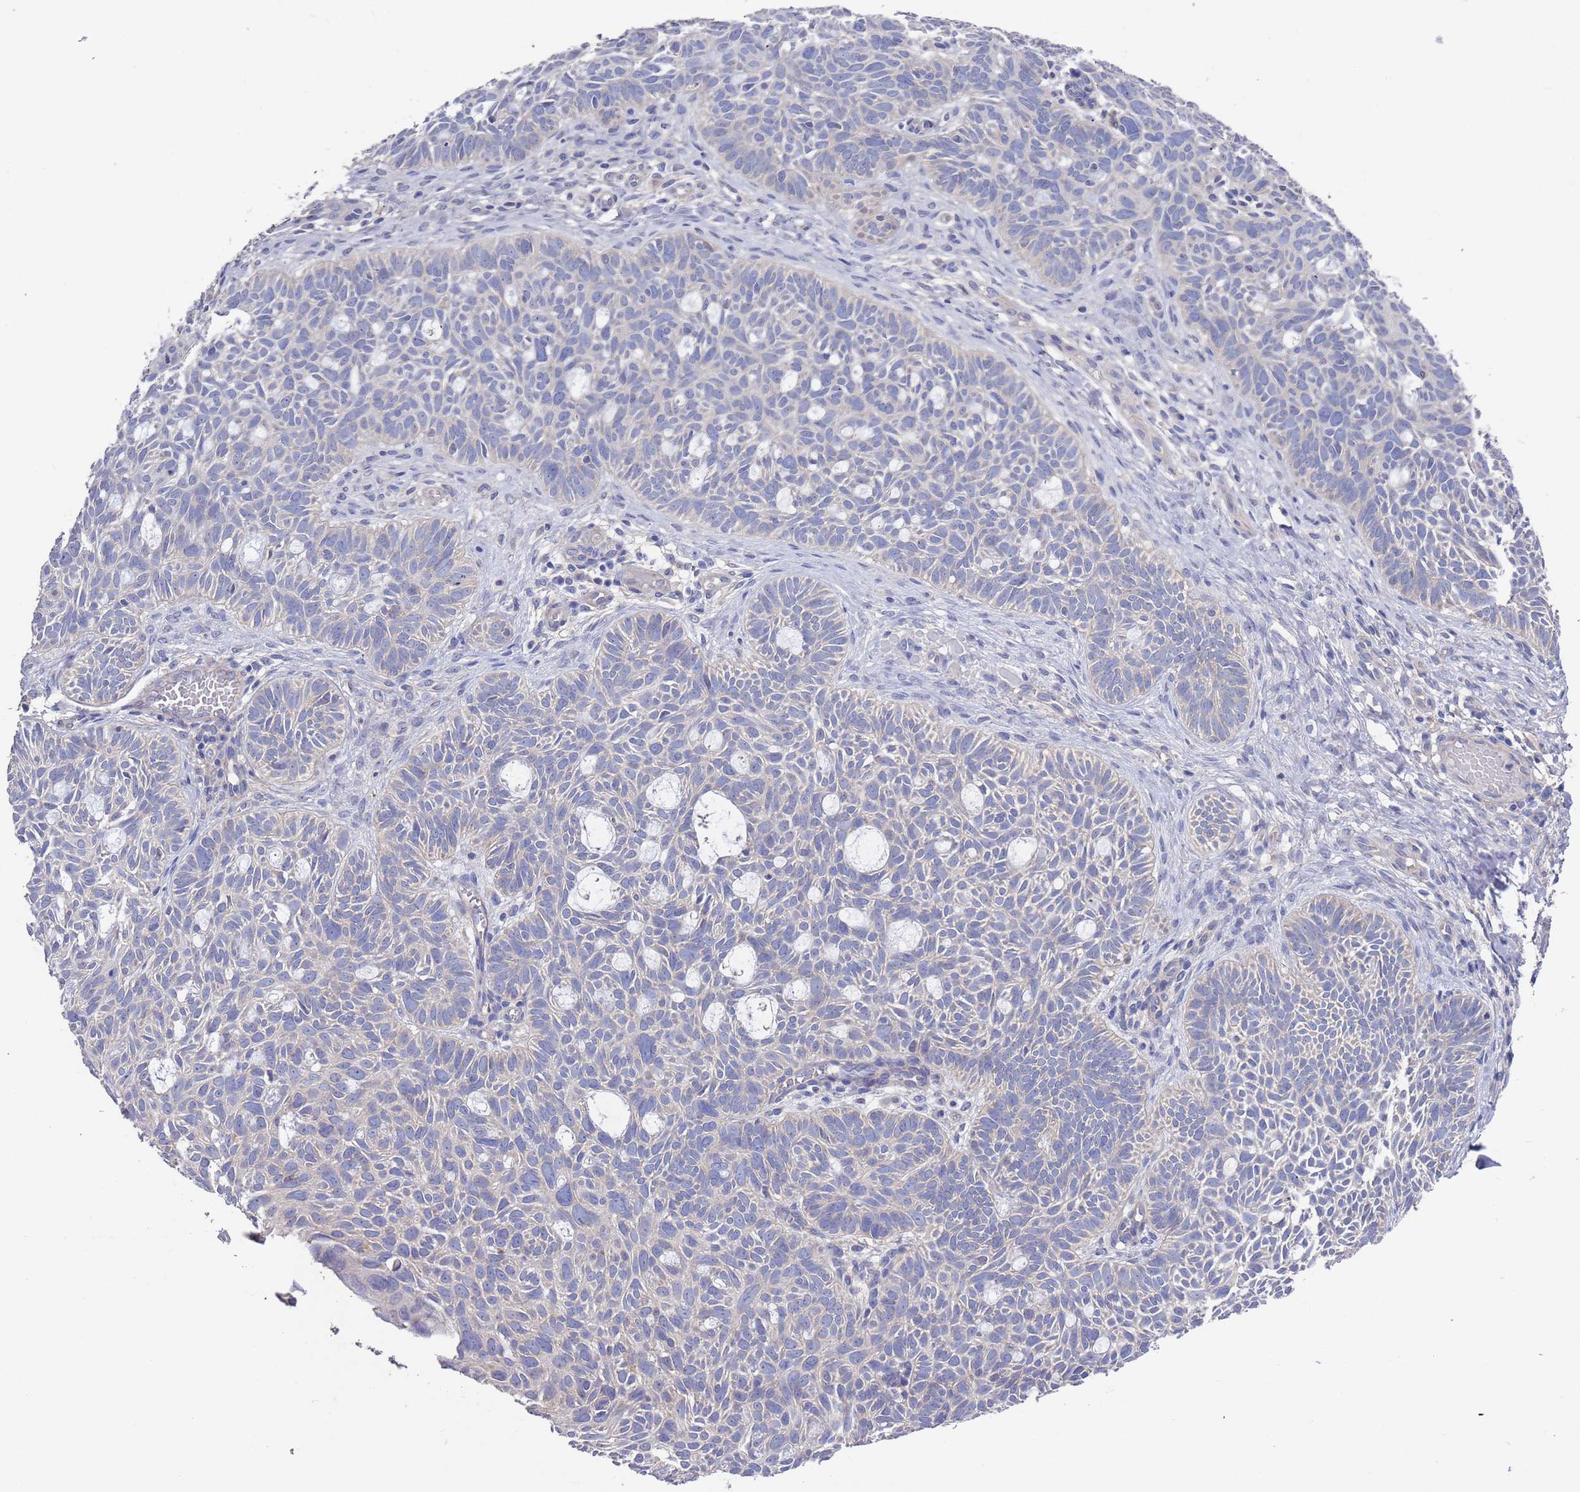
{"staining": {"intensity": "negative", "quantity": "none", "location": "none"}, "tissue": "skin cancer", "cell_type": "Tumor cells", "image_type": "cancer", "snomed": [{"axis": "morphology", "description": "Basal cell carcinoma"}, {"axis": "topography", "description": "Skin"}], "caption": "The histopathology image exhibits no significant positivity in tumor cells of skin cancer (basal cell carcinoma). (Brightfield microscopy of DAB immunohistochemistry (IHC) at high magnification).", "gene": "KRTCAP3", "patient": {"sex": "male", "age": 69}}